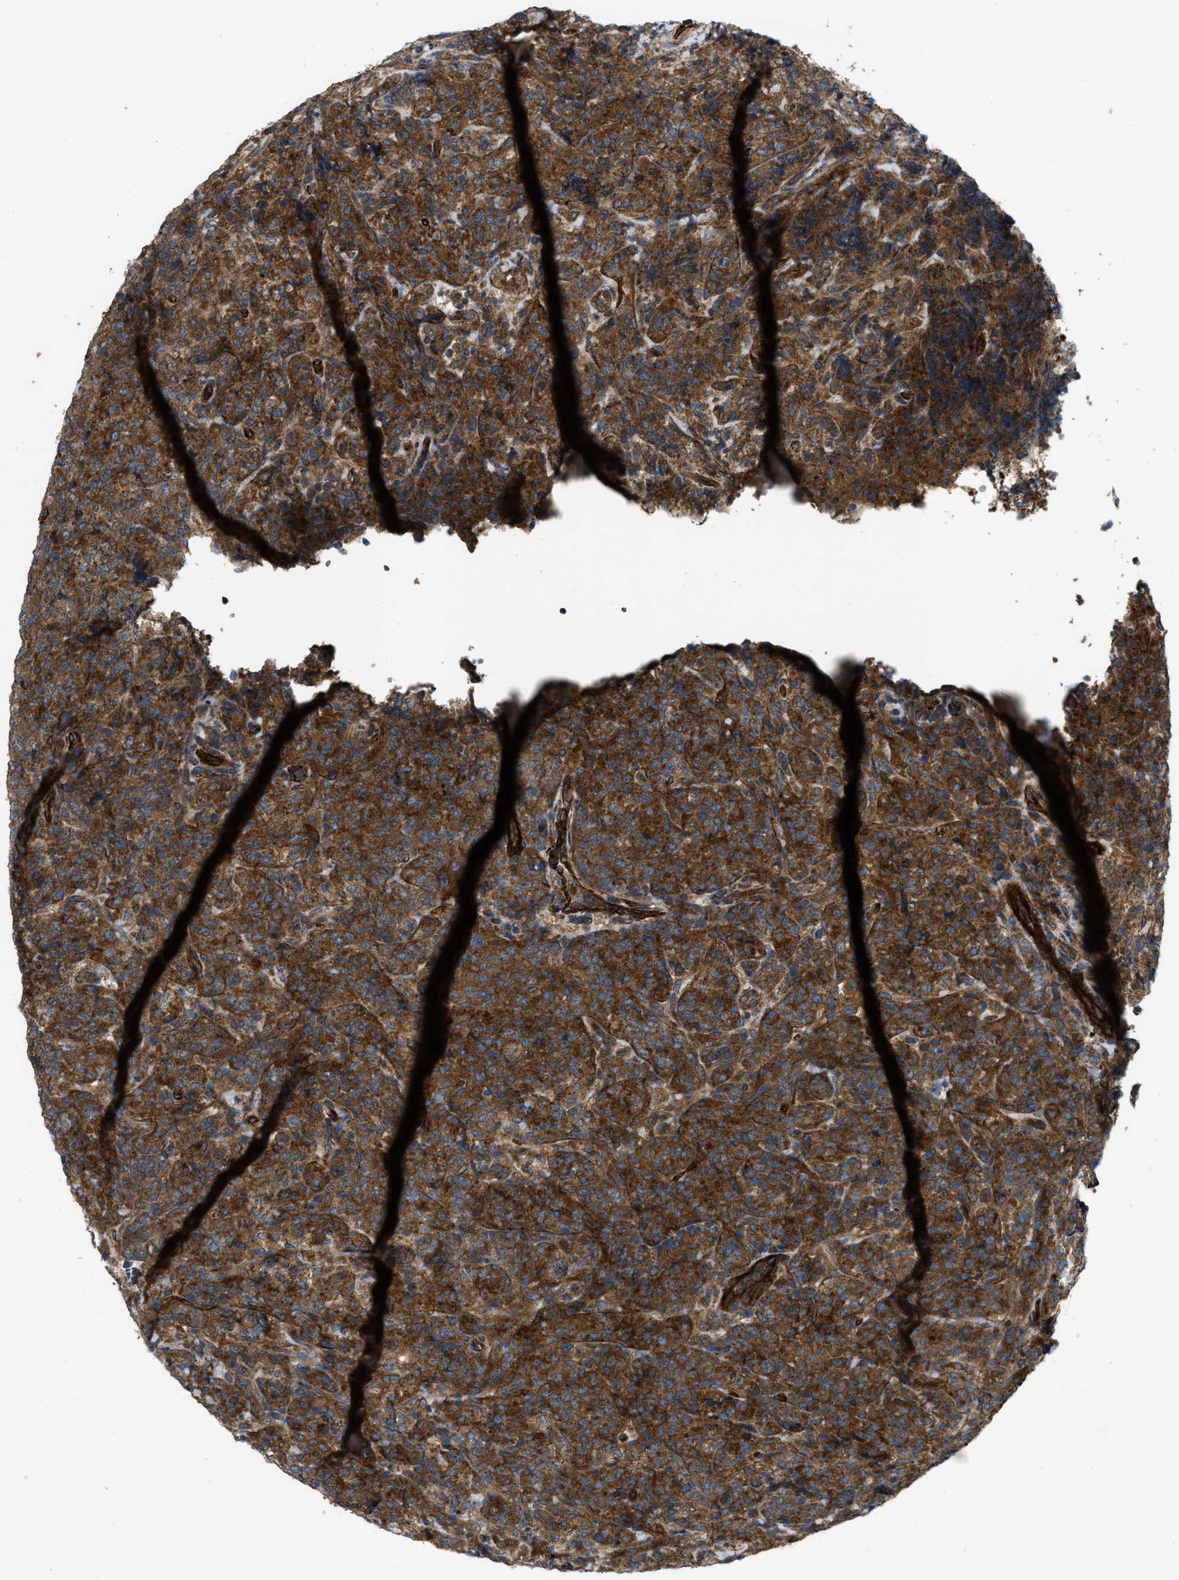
{"staining": {"intensity": "strong", "quantity": ">75%", "location": "cytoplasmic/membranous"}, "tissue": "lymphoma", "cell_type": "Tumor cells", "image_type": "cancer", "snomed": [{"axis": "morphology", "description": "Malignant lymphoma, non-Hodgkin's type, High grade"}, {"axis": "topography", "description": "Tonsil"}], "caption": "Immunohistochemistry staining of high-grade malignant lymphoma, non-Hodgkin's type, which demonstrates high levels of strong cytoplasmic/membranous staining in approximately >75% of tumor cells indicating strong cytoplasmic/membranous protein staining. The staining was performed using DAB (3,3'-diaminobenzidine) (brown) for protein detection and nuclei were counterstained in hematoxylin (blue).", "gene": "ERC1", "patient": {"sex": "female", "age": 36}}